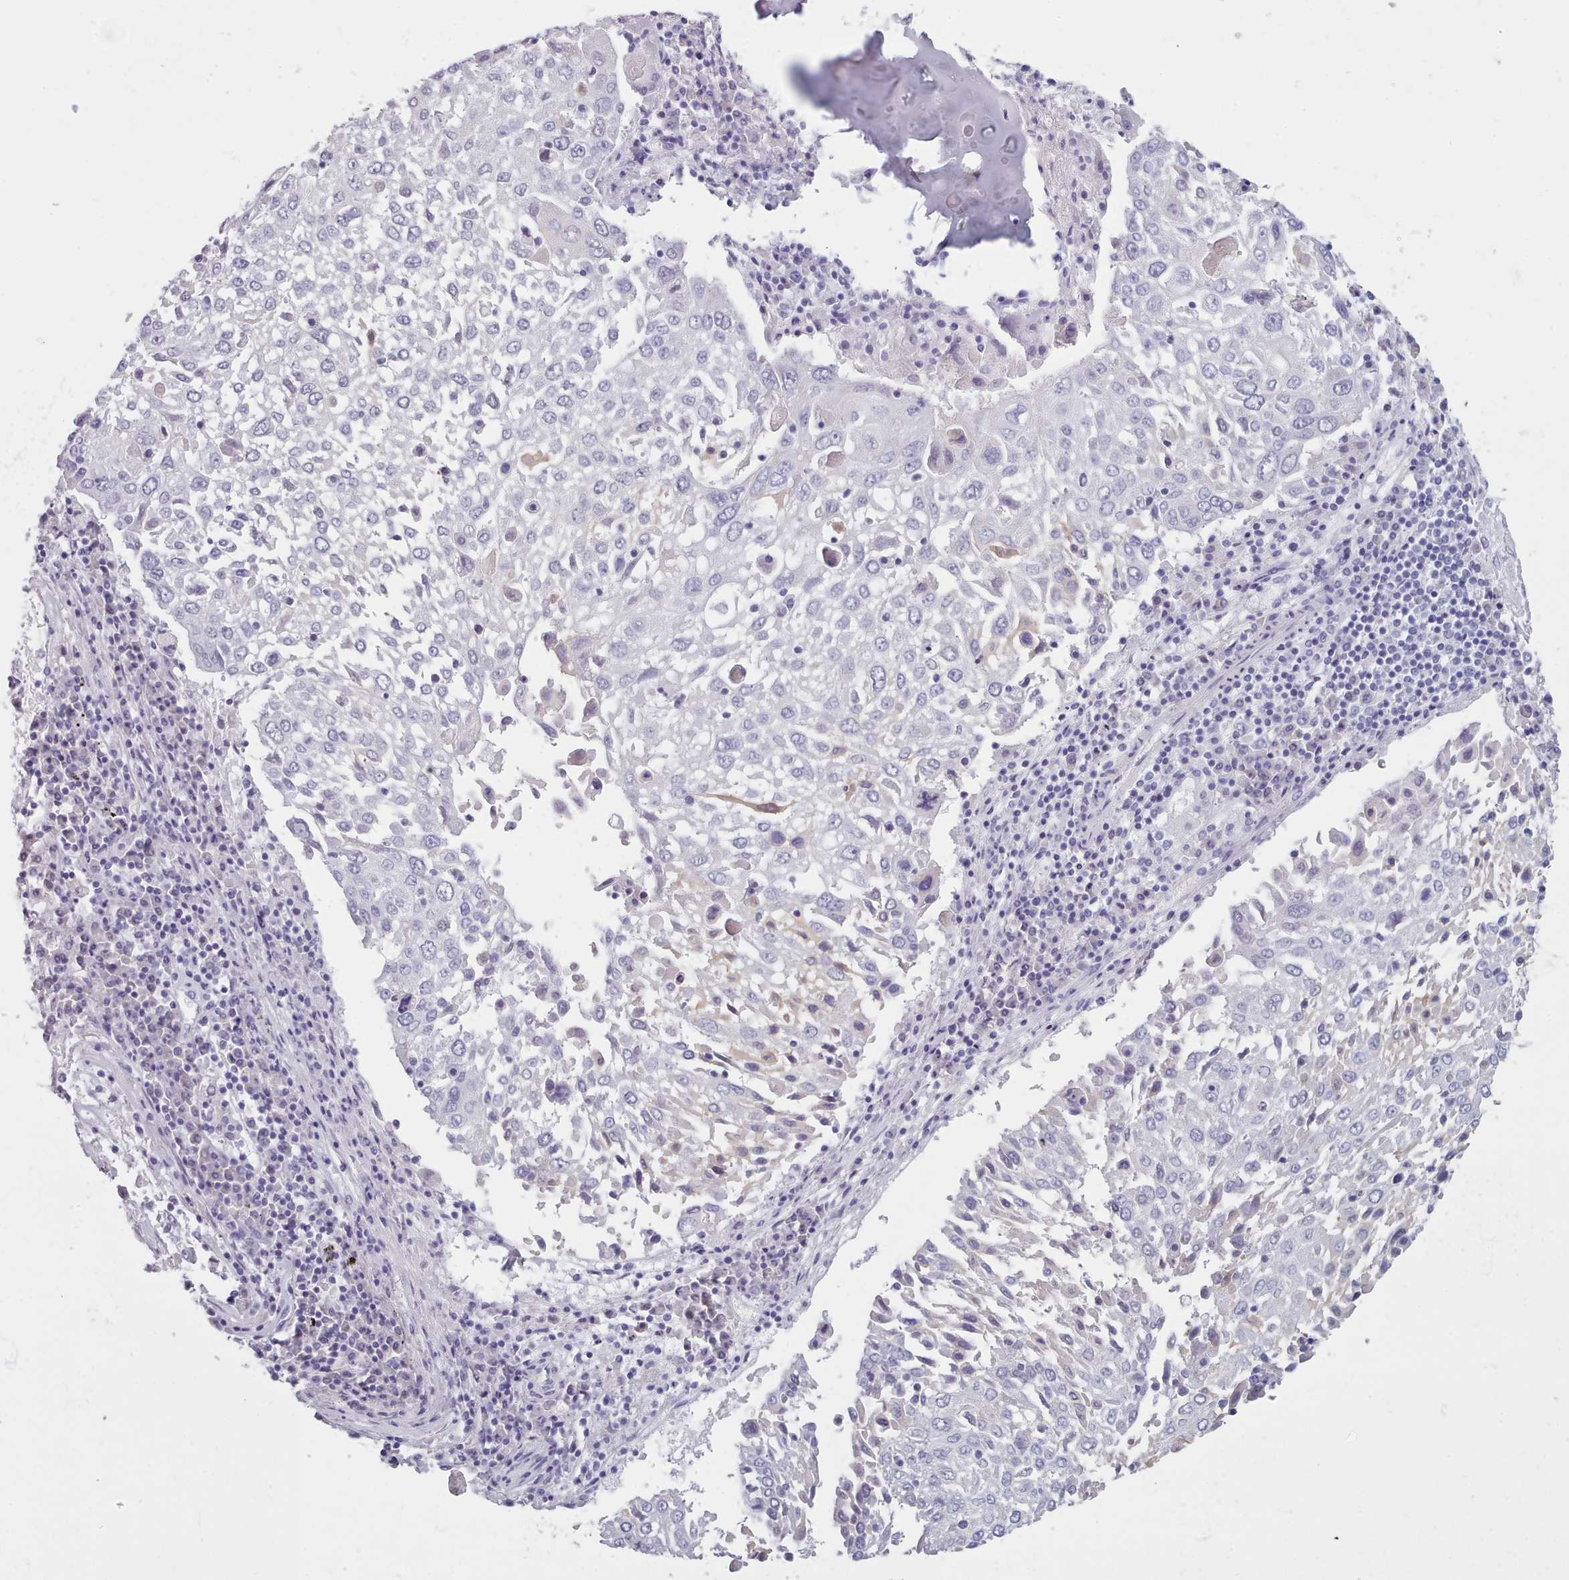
{"staining": {"intensity": "negative", "quantity": "none", "location": "none"}, "tissue": "lung cancer", "cell_type": "Tumor cells", "image_type": "cancer", "snomed": [{"axis": "morphology", "description": "Squamous cell carcinoma, NOS"}, {"axis": "topography", "description": "Lung"}], "caption": "High magnification brightfield microscopy of lung cancer stained with DAB (brown) and counterstained with hematoxylin (blue): tumor cells show no significant positivity.", "gene": "ZNF43", "patient": {"sex": "male", "age": 65}}